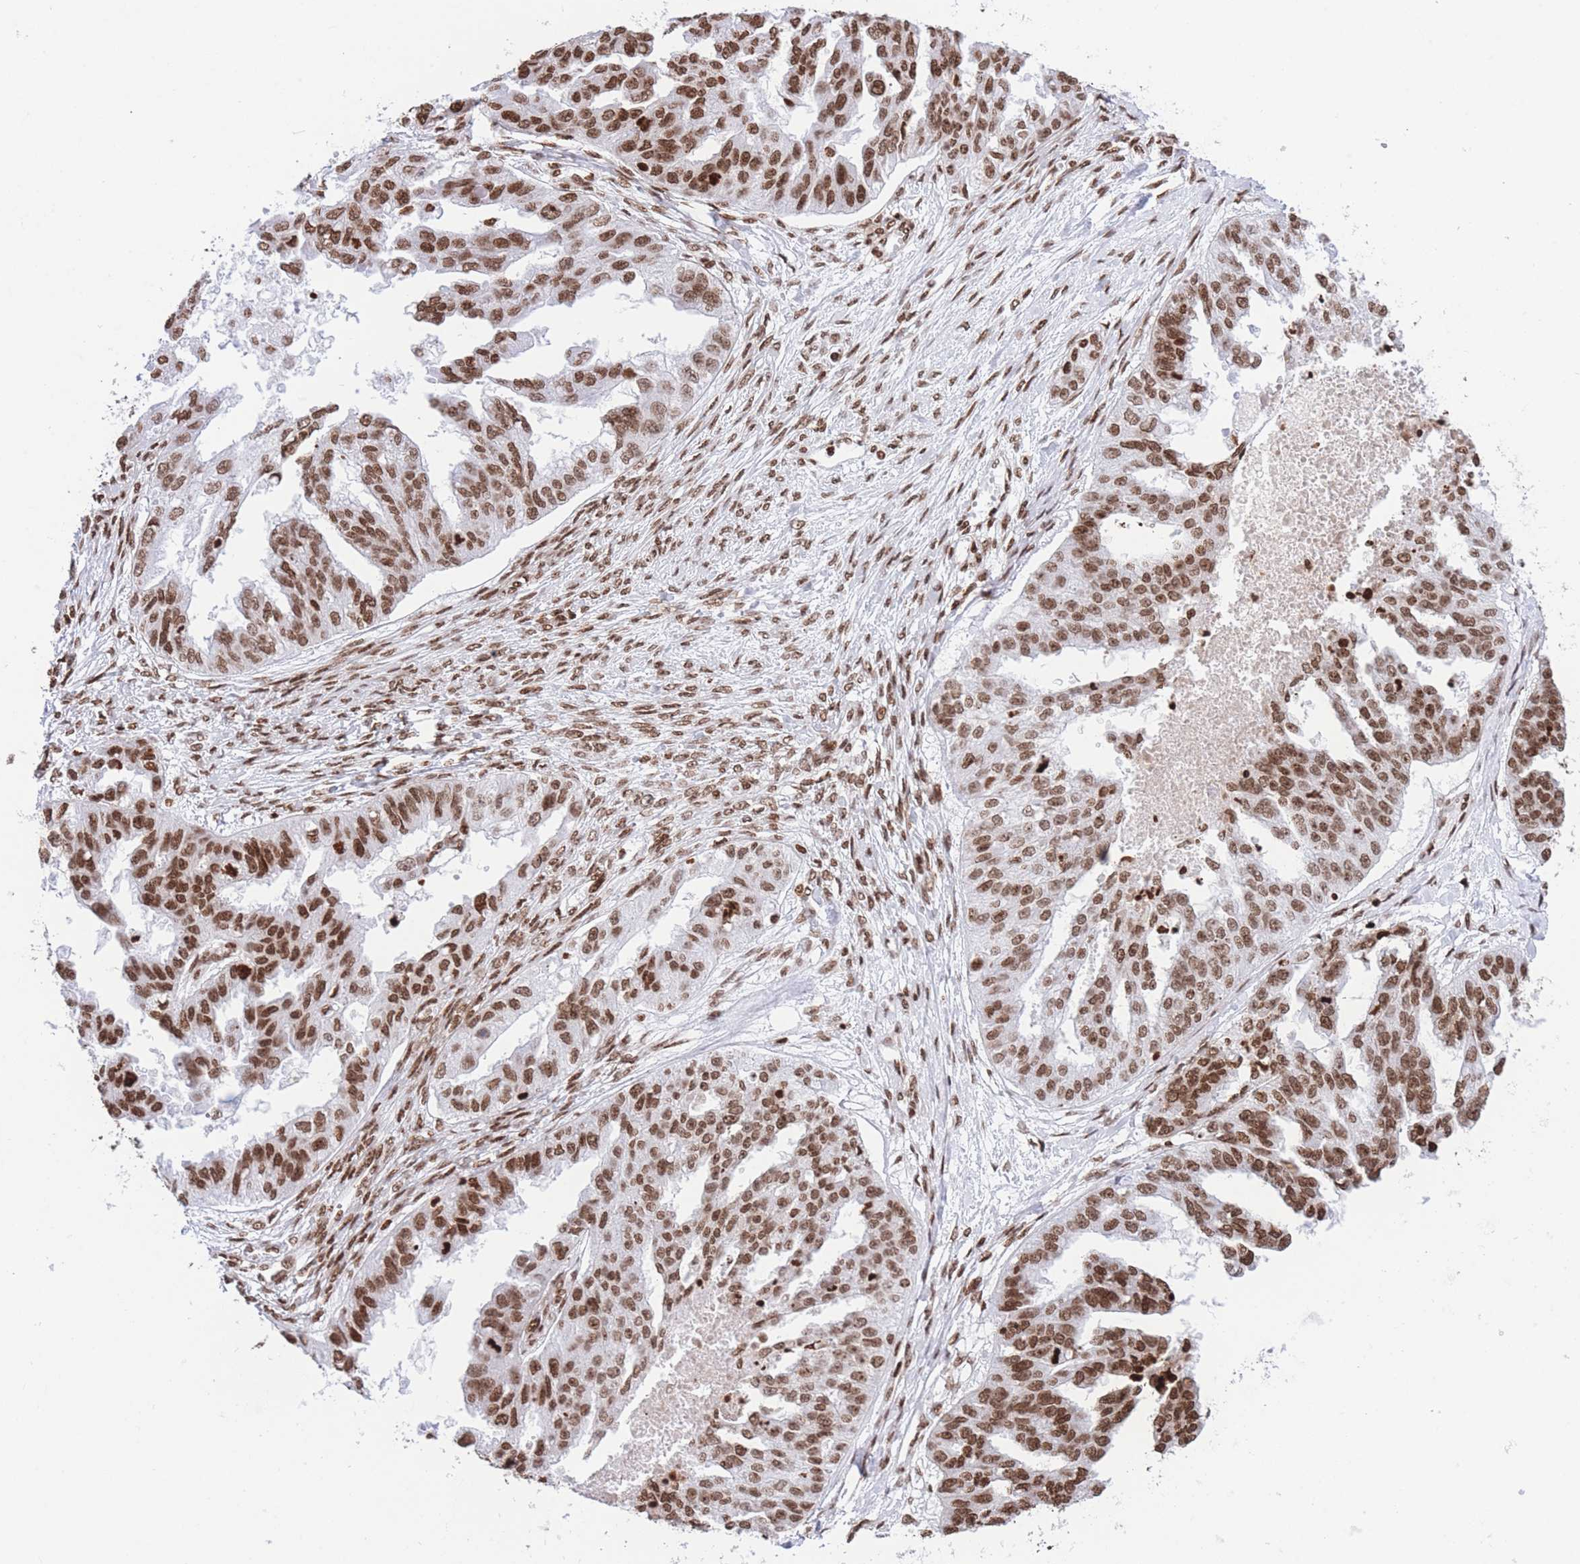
{"staining": {"intensity": "moderate", "quantity": ">75%", "location": "nuclear"}, "tissue": "ovarian cancer", "cell_type": "Tumor cells", "image_type": "cancer", "snomed": [{"axis": "morphology", "description": "Cystadenocarcinoma, serous, NOS"}, {"axis": "topography", "description": "Ovary"}], "caption": "Brown immunohistochemical staining in human ovarian serous cystadenocarcinoma displays moderate nuclear staining in about >75% of tumor cells.", "gene": "H2BC11", "patient": {"sex": "female", "age": 58}}